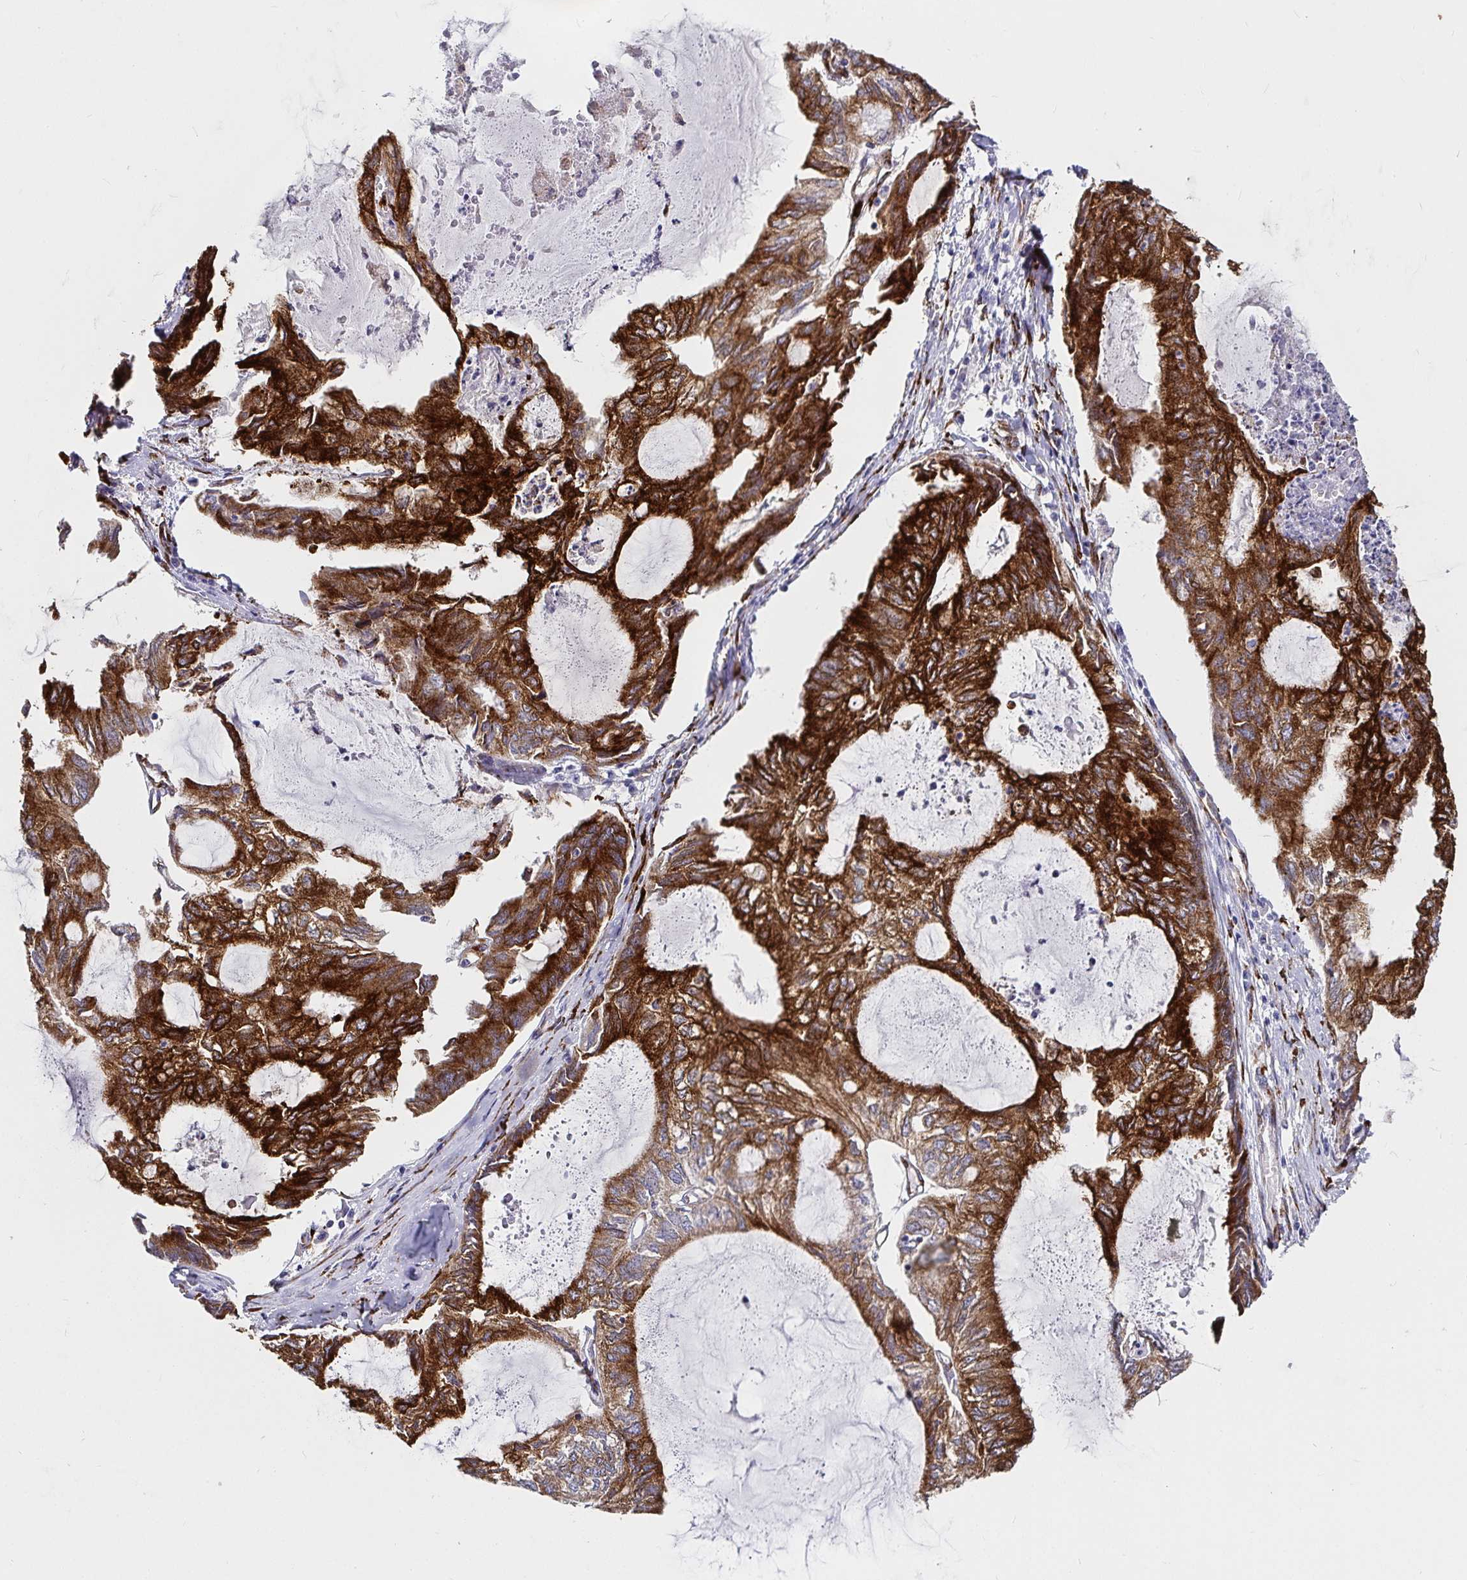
{"staining": {"intensity": "strong", "quantity": ">75%", "location": "cytoplasmic/membranous"}, "tissue": "endometrial cancer", "cell_type": "Tumor cells", "image_type": "cancer", "snomed": [{"axis": "morphology", "description": "Adenocarcinoma, NOS"}, {"axis": "topography", "description": "Endometrium"}], "caption": "Endometrial cancer stained with a brown dye reveals strong cytoplasmic/membranous positive positivity in approximately >75% of tumor cells.", "gene": "P4HA2", "patient": {"sex": "female", "age": 80}}